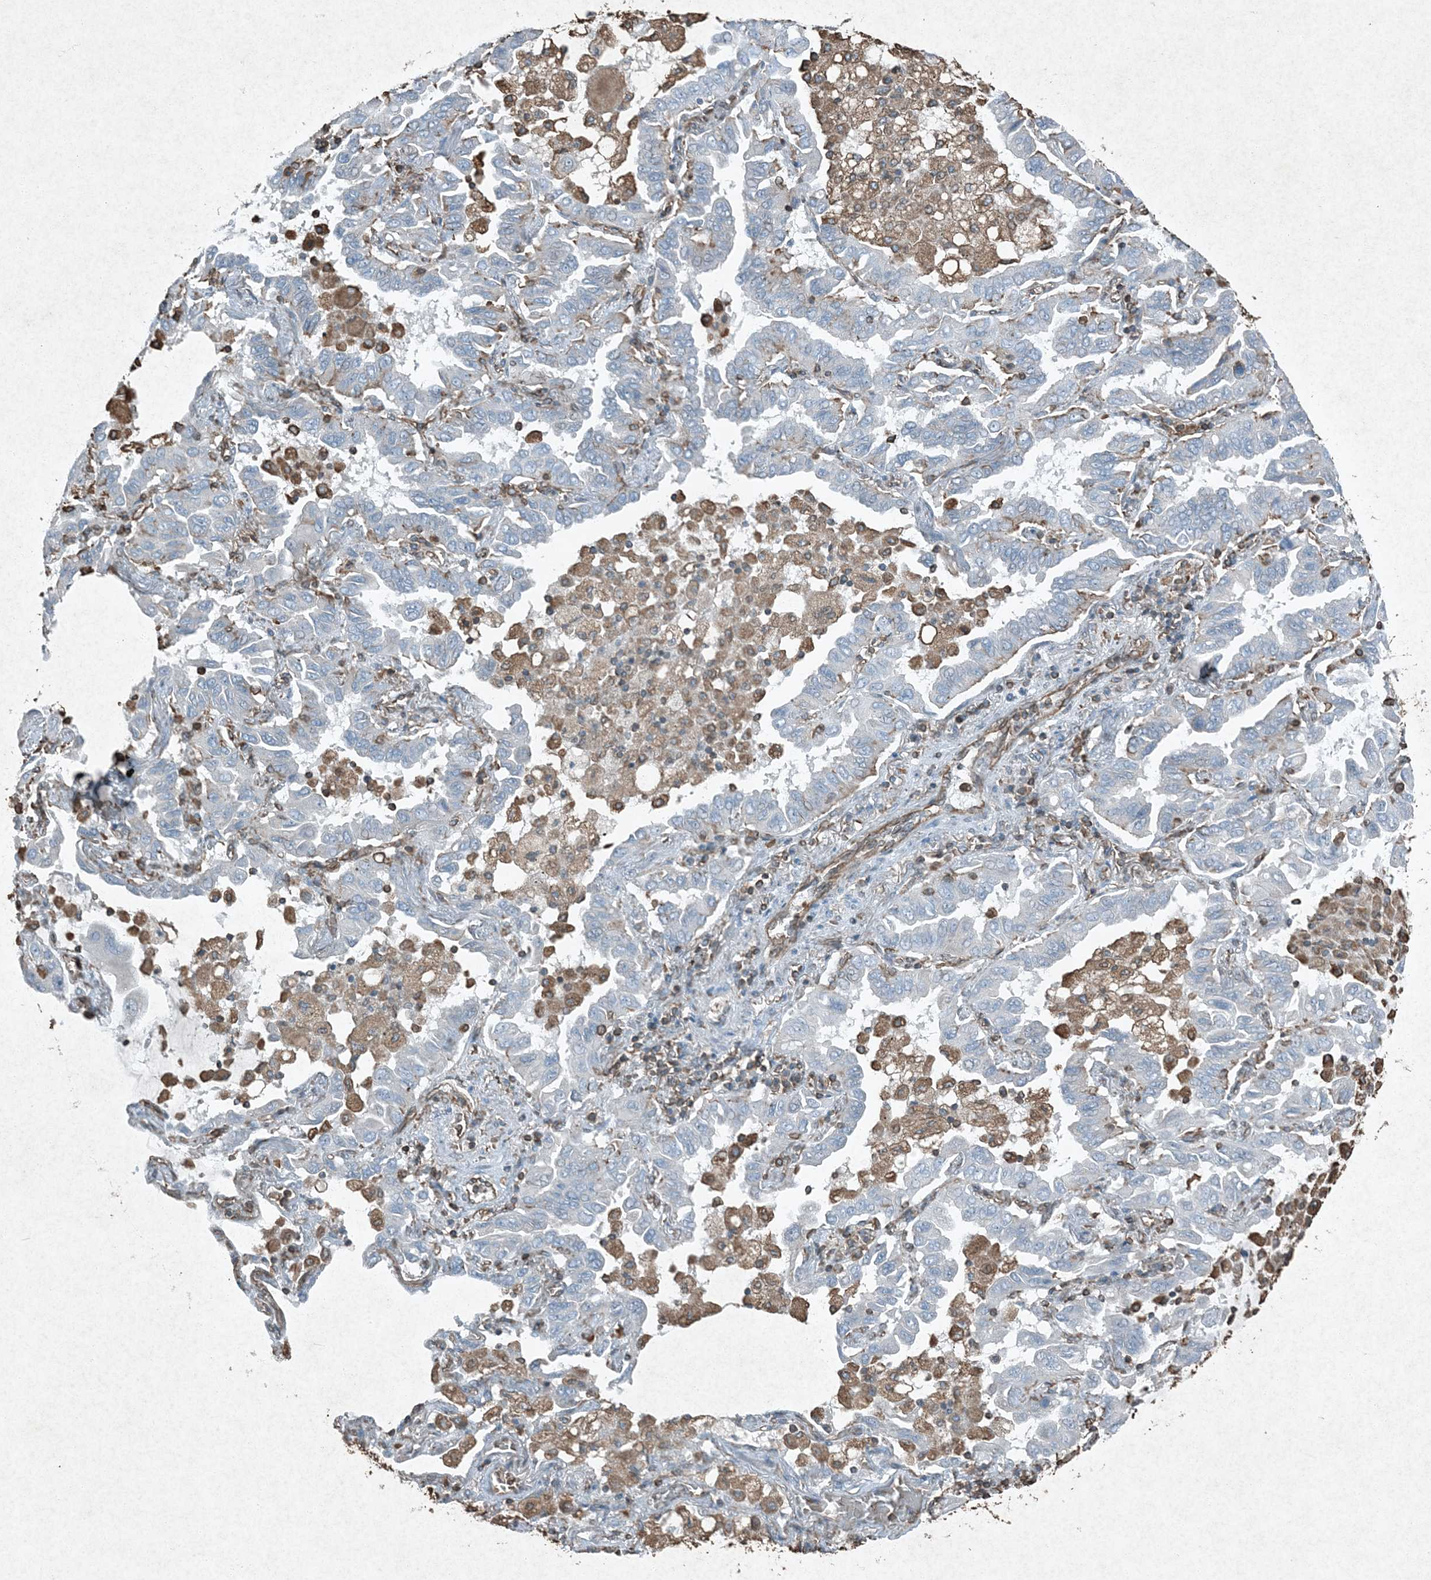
{"staining": {"intensity": "negative", "quantity": "none", "location": "none"}, "tissue": "lung cancer", "cell_type": "Tumor cells", "image_type": "cancer", "snomed": [{"axis": "morphology", "description": "Adenocarcinoma, NOS"}, {"axis": "topography", "description": "Lung"}], "caption": "This is a histopathology image of IHC staining of lung cancer, which shows no expression in tumor cells.", "gene": "RYK", "patient": {"sex": "male", "age": 64}}